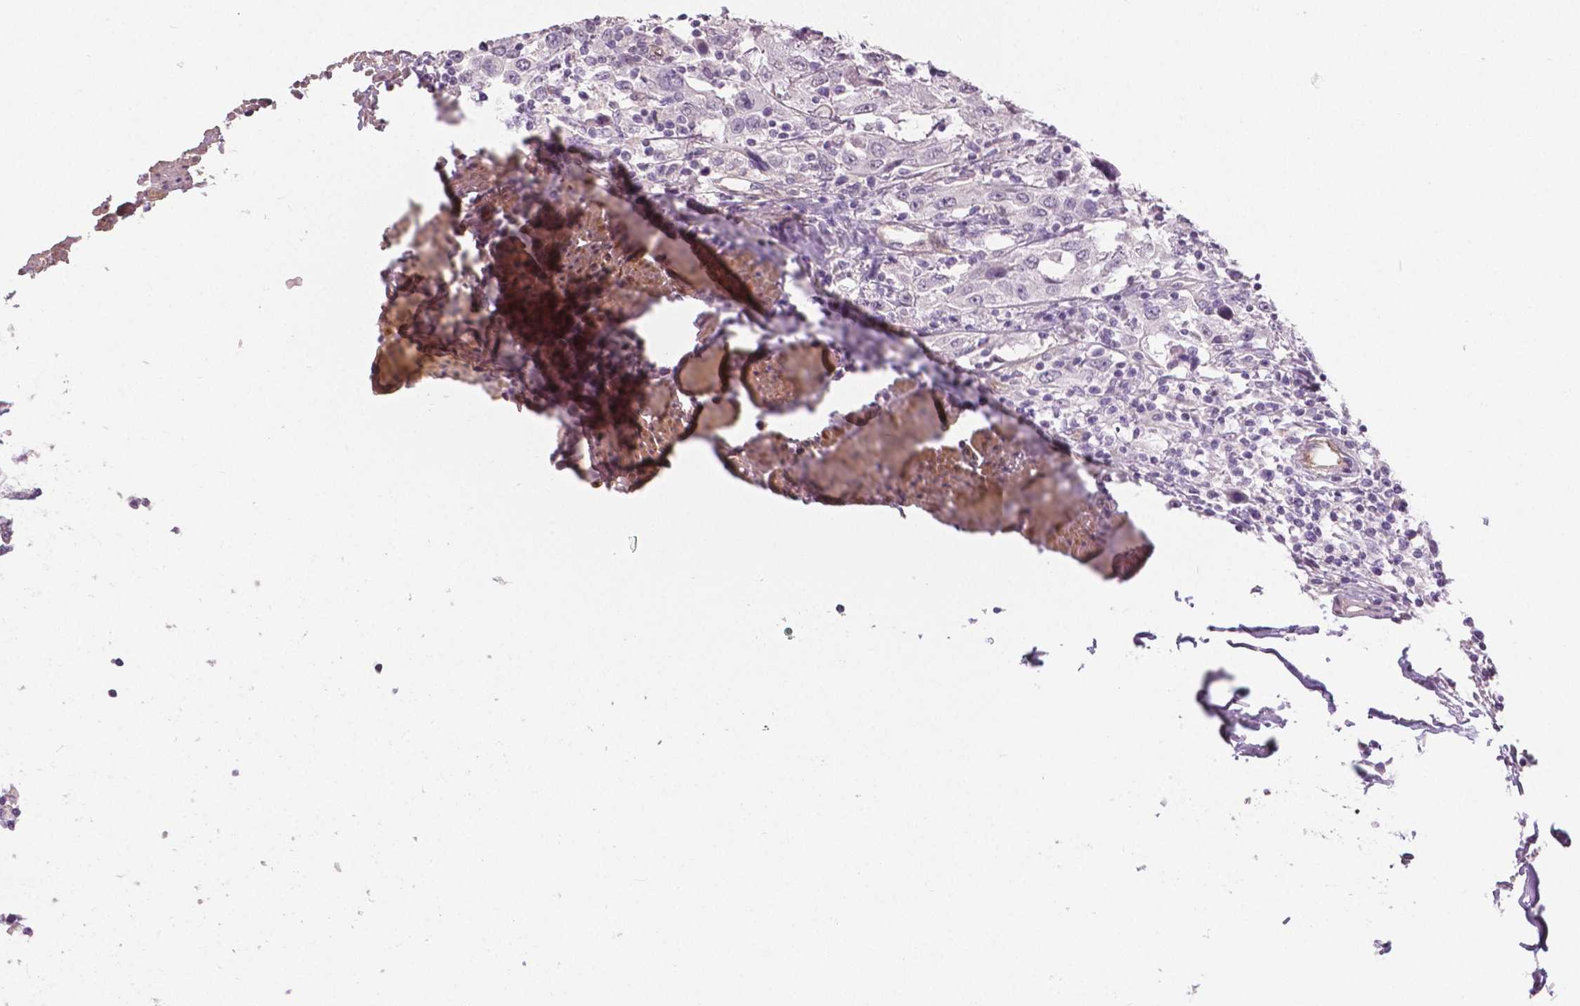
{"staining": {"intensity": "negative", "quantity": "none", "location": "none"}, "tissue": "urothelial cancer", "cell_type": "Tumor cells", "image_type": "cancer", "snomed": [{"axis": "morphology", "description": "Urothelial carcinoma, High grade"}, {"axis": "topography", "description": "Urinary bladder"}], "caption": "Immunohistochemistry histopathology image of neoplastic tissue: urothelial carcinoma (high-grade) stained with DAB reveals no significant protein staining in tumor cells. The staining is performed using DAB brown chromogen with nuclei counter-stained in using hematoxylin.", "gene": "FLT1", "patient": {"sex": "male", "age": 61}}